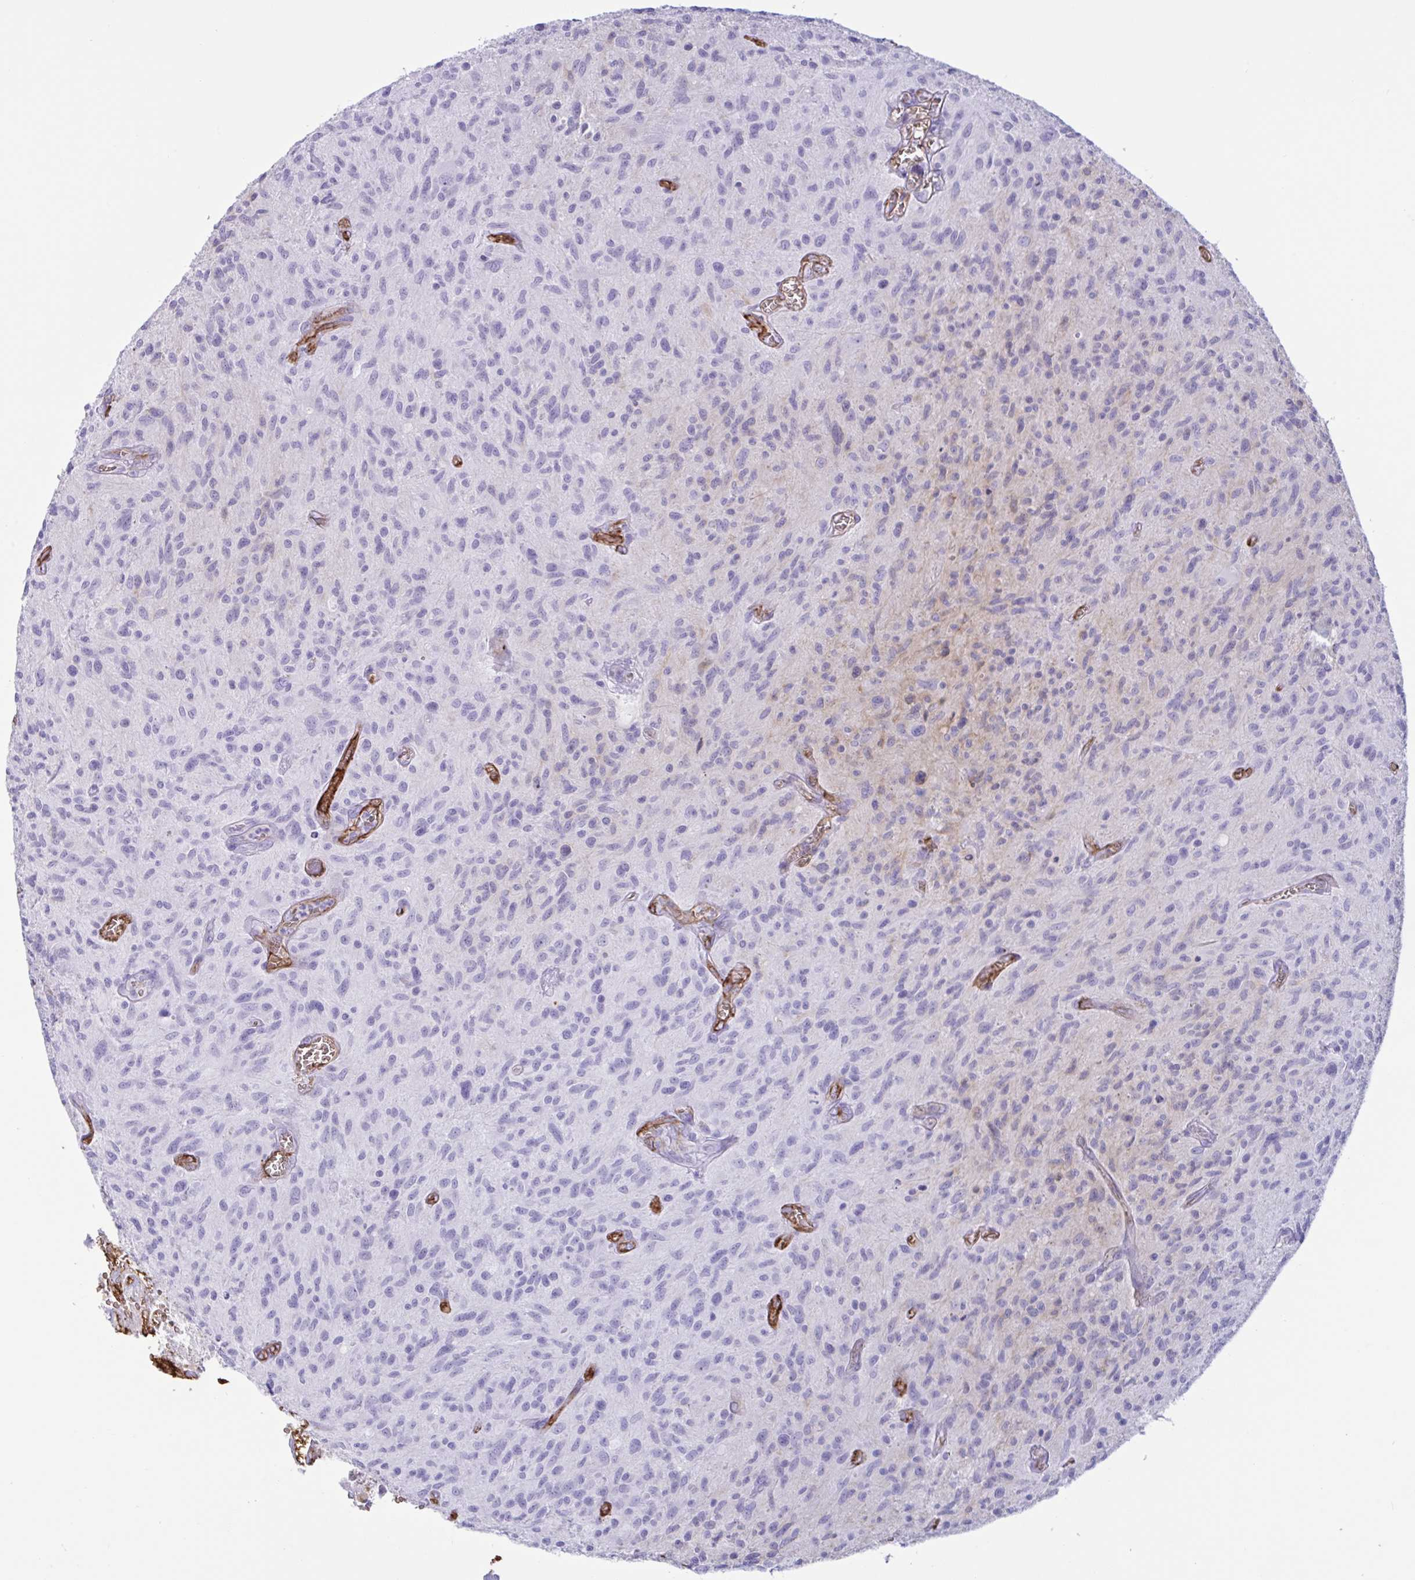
{"staining": {"intensity": "negative", "quantity": "none", "location": "none"}, "tissue": "glioma", "cell_type": "Tumor cells", "image_type": "cancer", "snomed": [{"axis": "morphology", "description": "Glioma, malignant, High grade"}, {"axis": "topography", "description": "Brain"}], "caption": "This is an immunohistochemistry (IHC) micrograph of human glioma. There is no expression in tumor cells.", "gene": "SLC2A1", "patient": {"sex": "male", "age": 75}}